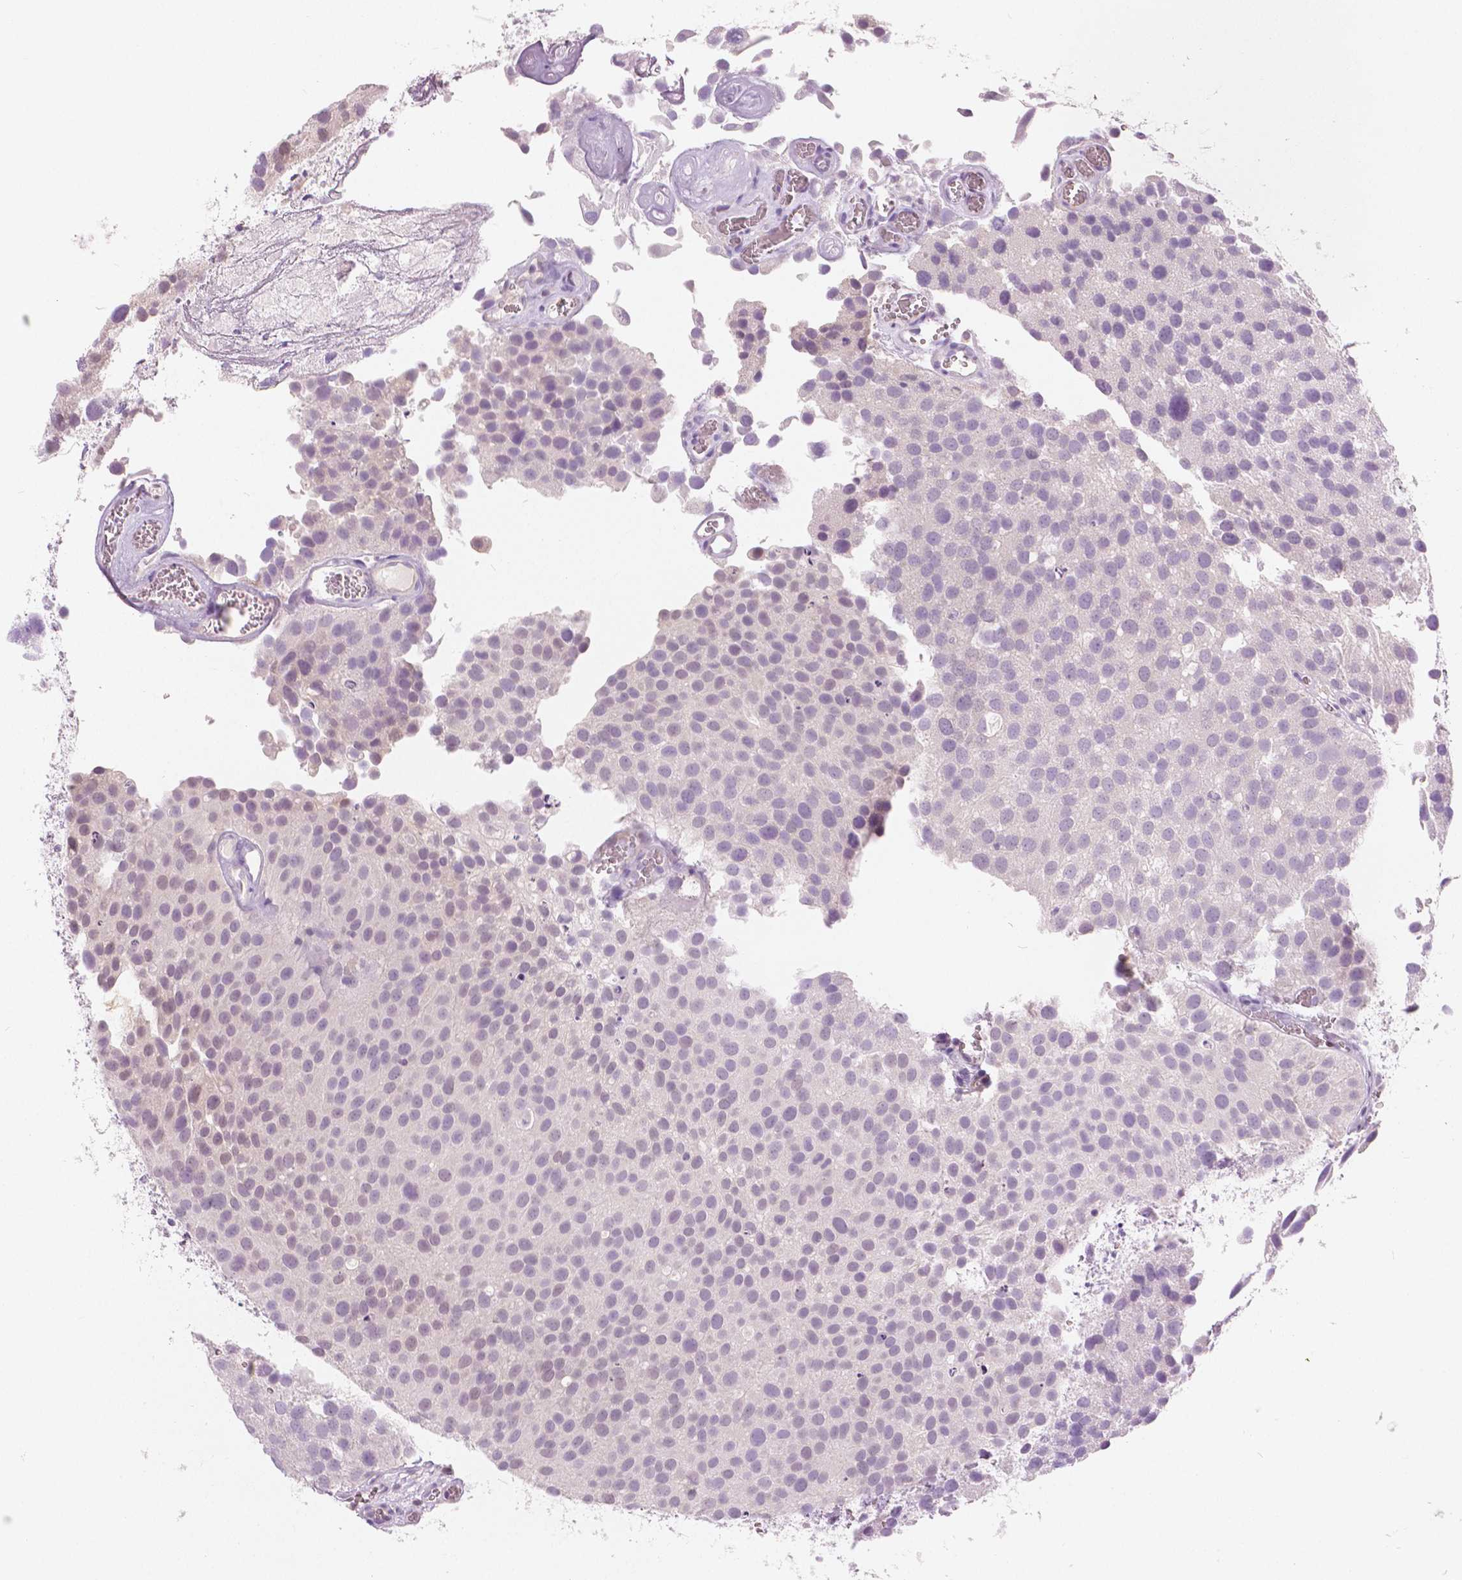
{"staining": {"intensity": "negative", "quantity": "none", "location": "none"}, "tissue": "urothelial cancer", "cell_type": "Tumor cells", "image_type": "cancer", "snomed": [{"axis": "morphology", "description": "Urothelial carcinoma, Low grade"}, {"axis": "topography", "description": "Urinary bladder"}], "caption": "IHC of human urothelial cancer exhibits no positivity in tumor cells.", "gene": "GALM", "patient": {"sex": "female", "age": 69}}